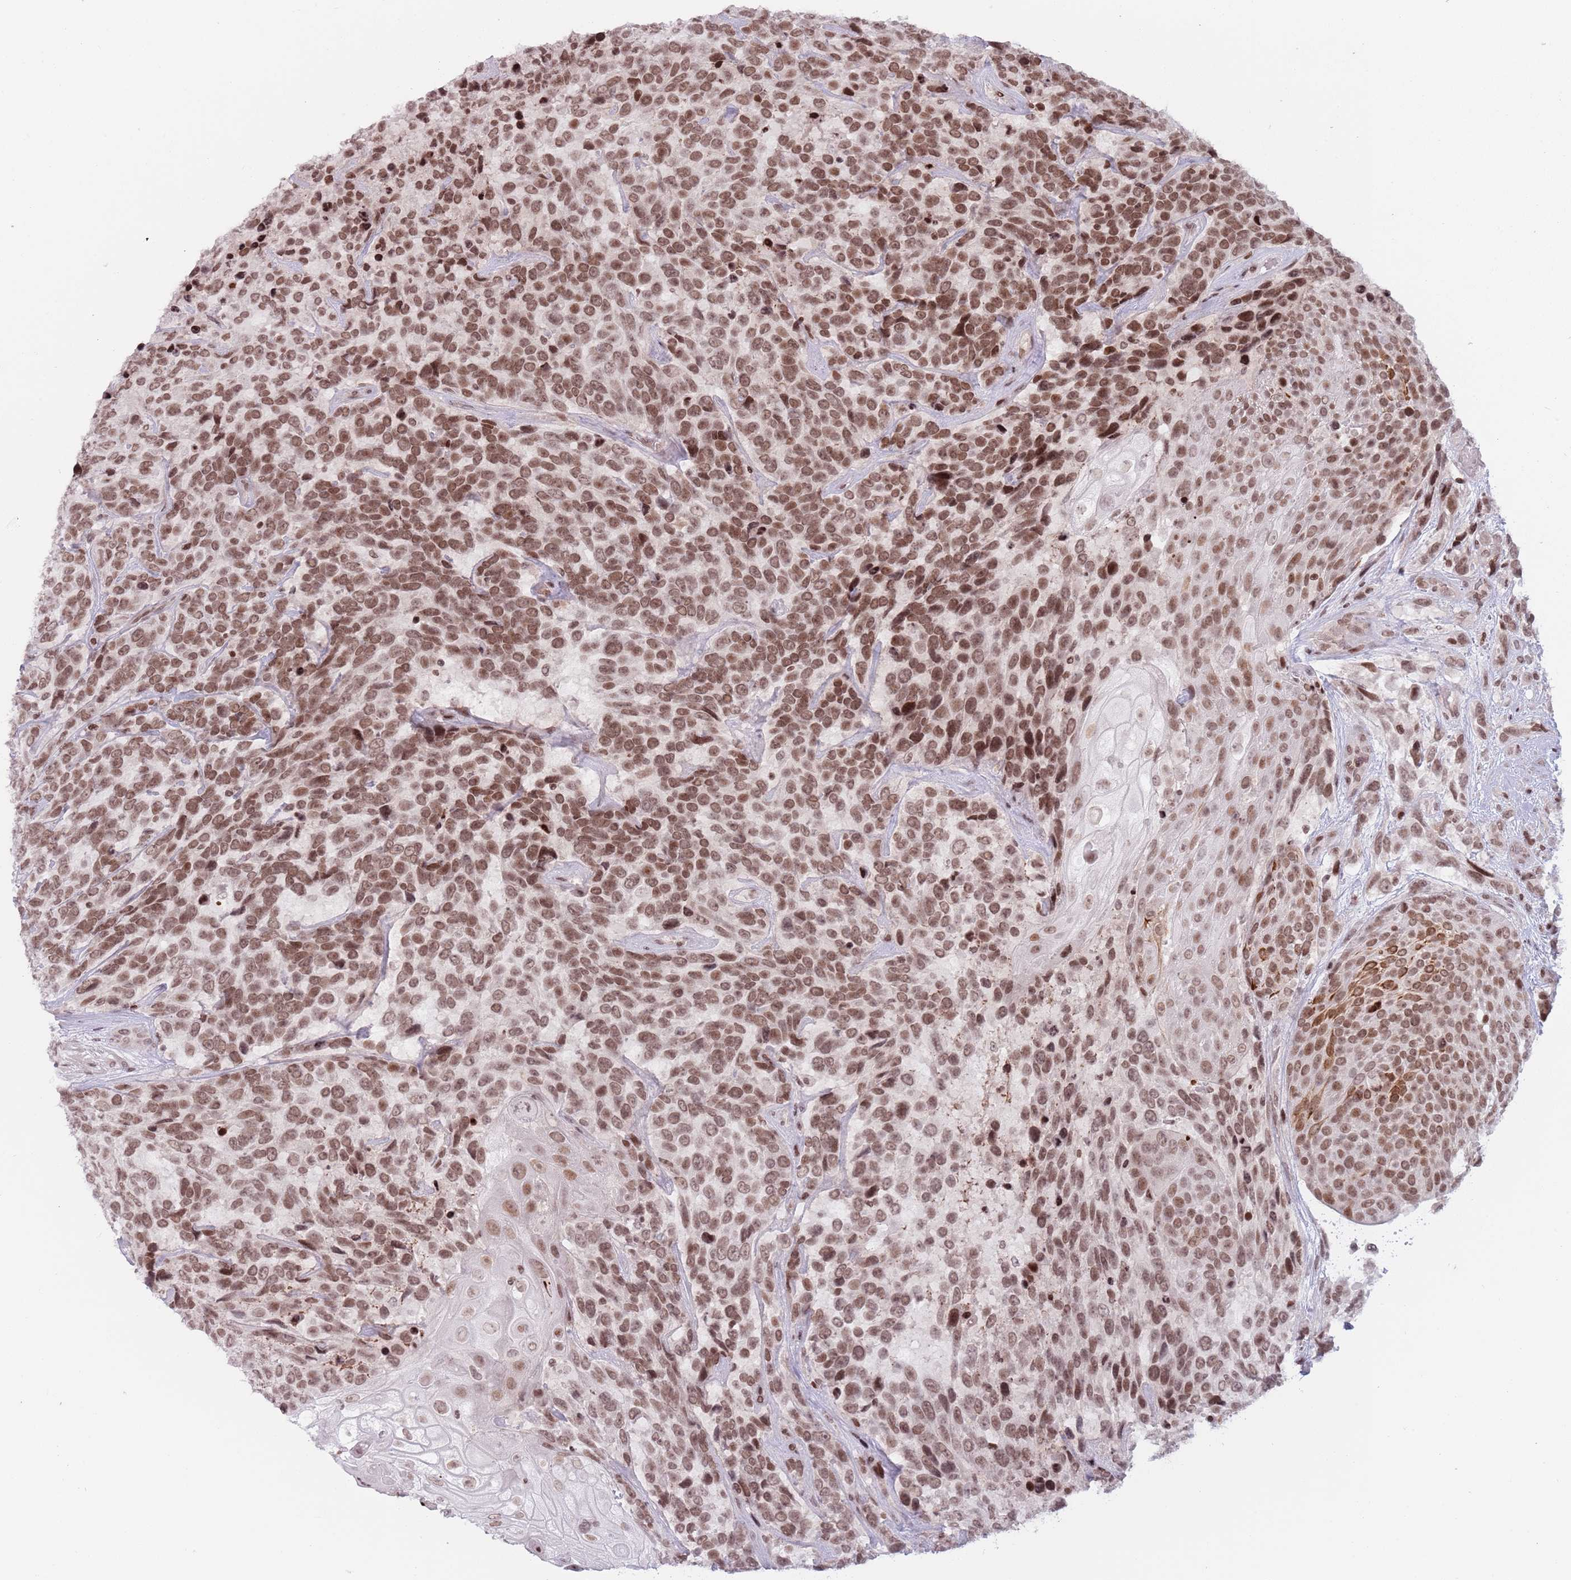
{"staining": {"intensity": "moderate", "quantity": ">75%", "location": "nuclear"}, "tissue": "urothelial cancer", "cell_type": "Tumor cells", "image_type": "cancer", "snomed": [{"axis": "morphology", "description": "Urothelial carcinoma, High grade"}, {"axis": "topography", "description": "Urinary bladder"}], "caption": "Immunohistochemical staining of urothelial cancer shows medium levels of moderate nuclear positivity in approximately >75% of tumor cells.", "gene": "SH3RF3", "patient": {"sex": "female", "age": 70}}